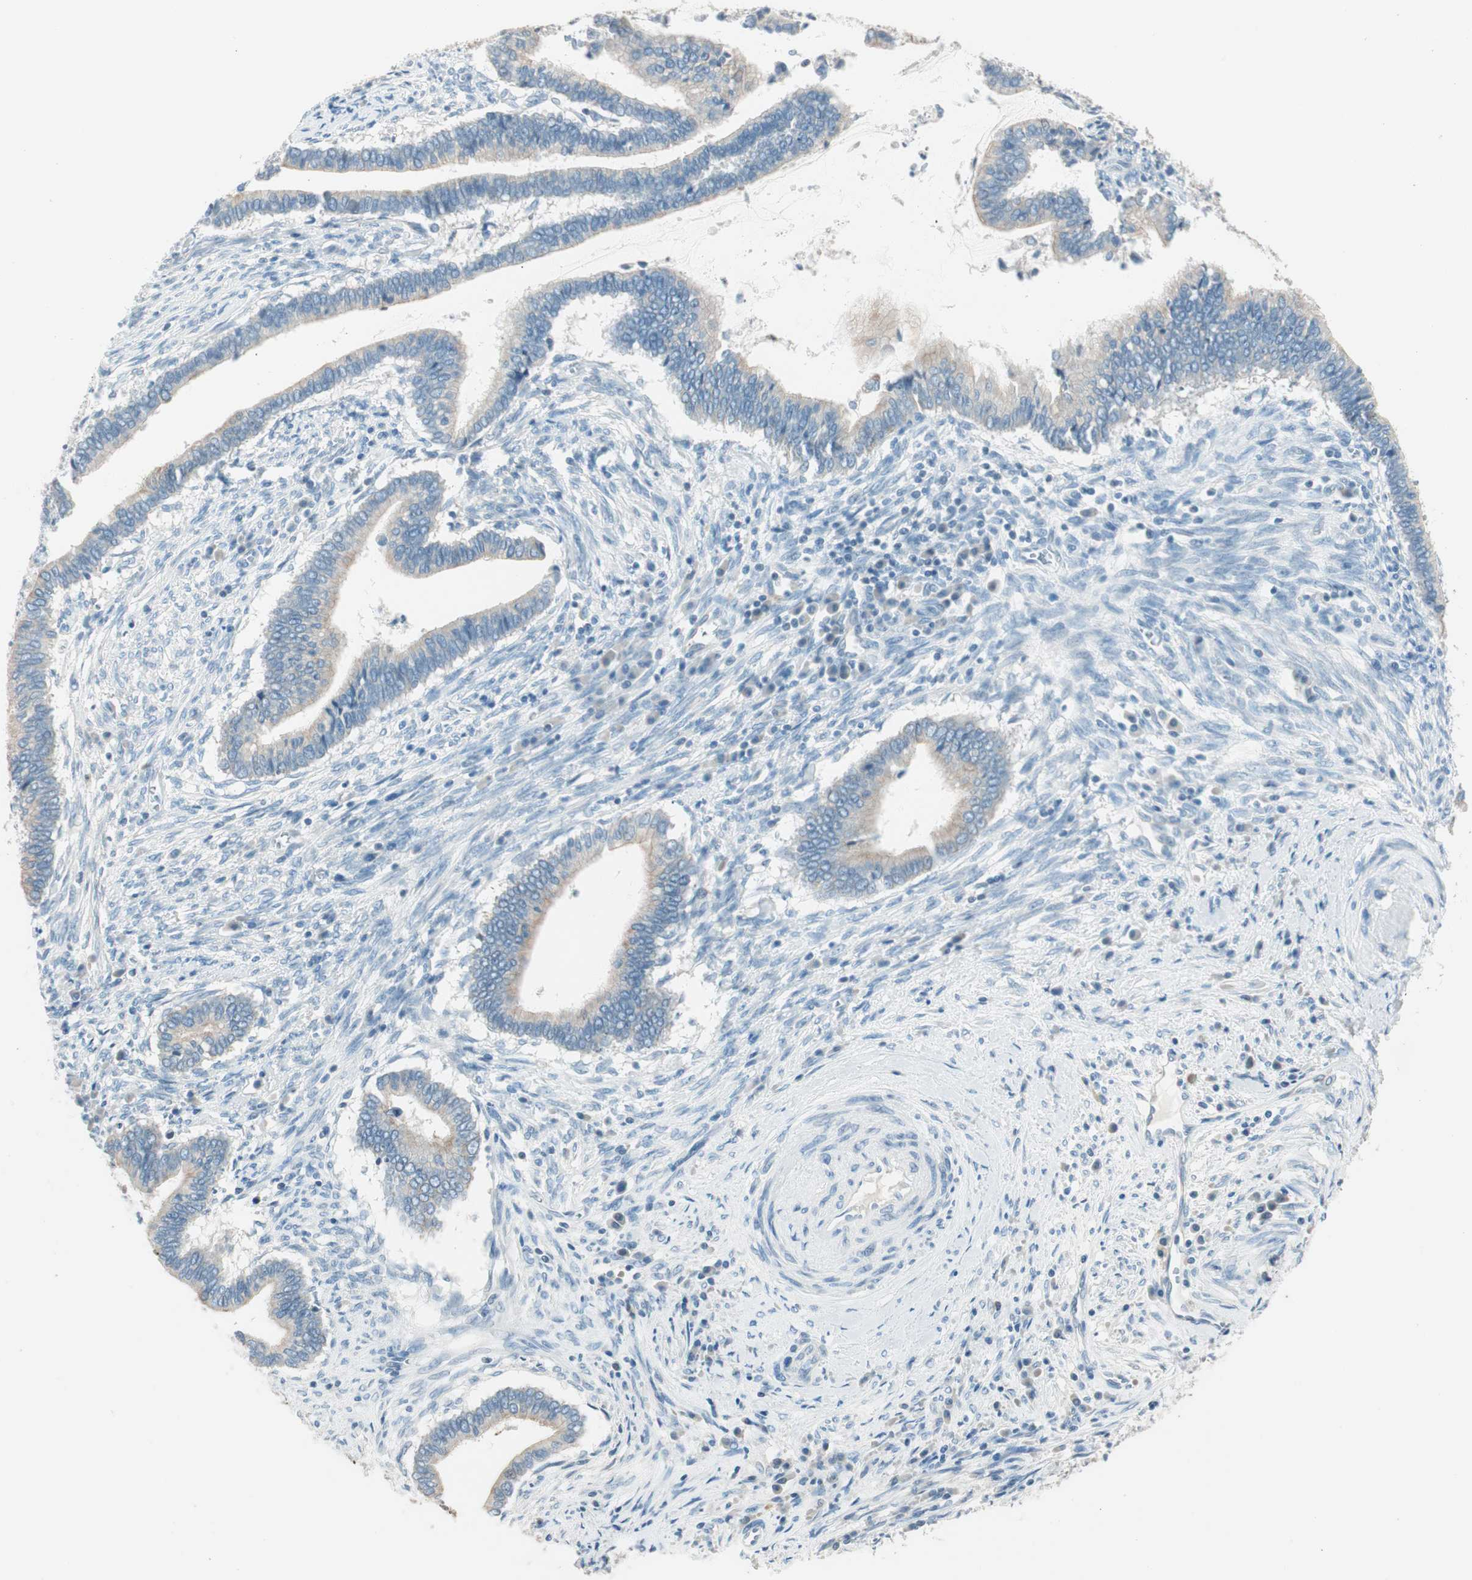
{"staining": {"intensity": "moderate", "quantity": ">75%", "location": "cytoplasmic/membranous"}, "tissue": "cervical cancer", "cell_type": "Tumor cells", "image_type": "cancer", "snomed": [{"axis": "morphology", "description": "Adenocarcinoma, NOS"}, {"axis": "topography", "description": "Cervix"}], "caption": "High-magnification brightfield microscopy of cervical adenocarcinoma stained with DAB (3,3'-diaminobenzidine) (brown) and counterstained with hematoxylin (blue). tumor cells exhibit moderate cytoplasmic/membranous staining is present in approximately>75% of cells. Using DAB (3,3'-diaminobenzidine) (brown) and hematoxylin (blue) stains, captured at high magnification using brightfield microscopy.", "gene": "GNAO1", "patient": {"sex": "female", "age": 44}}